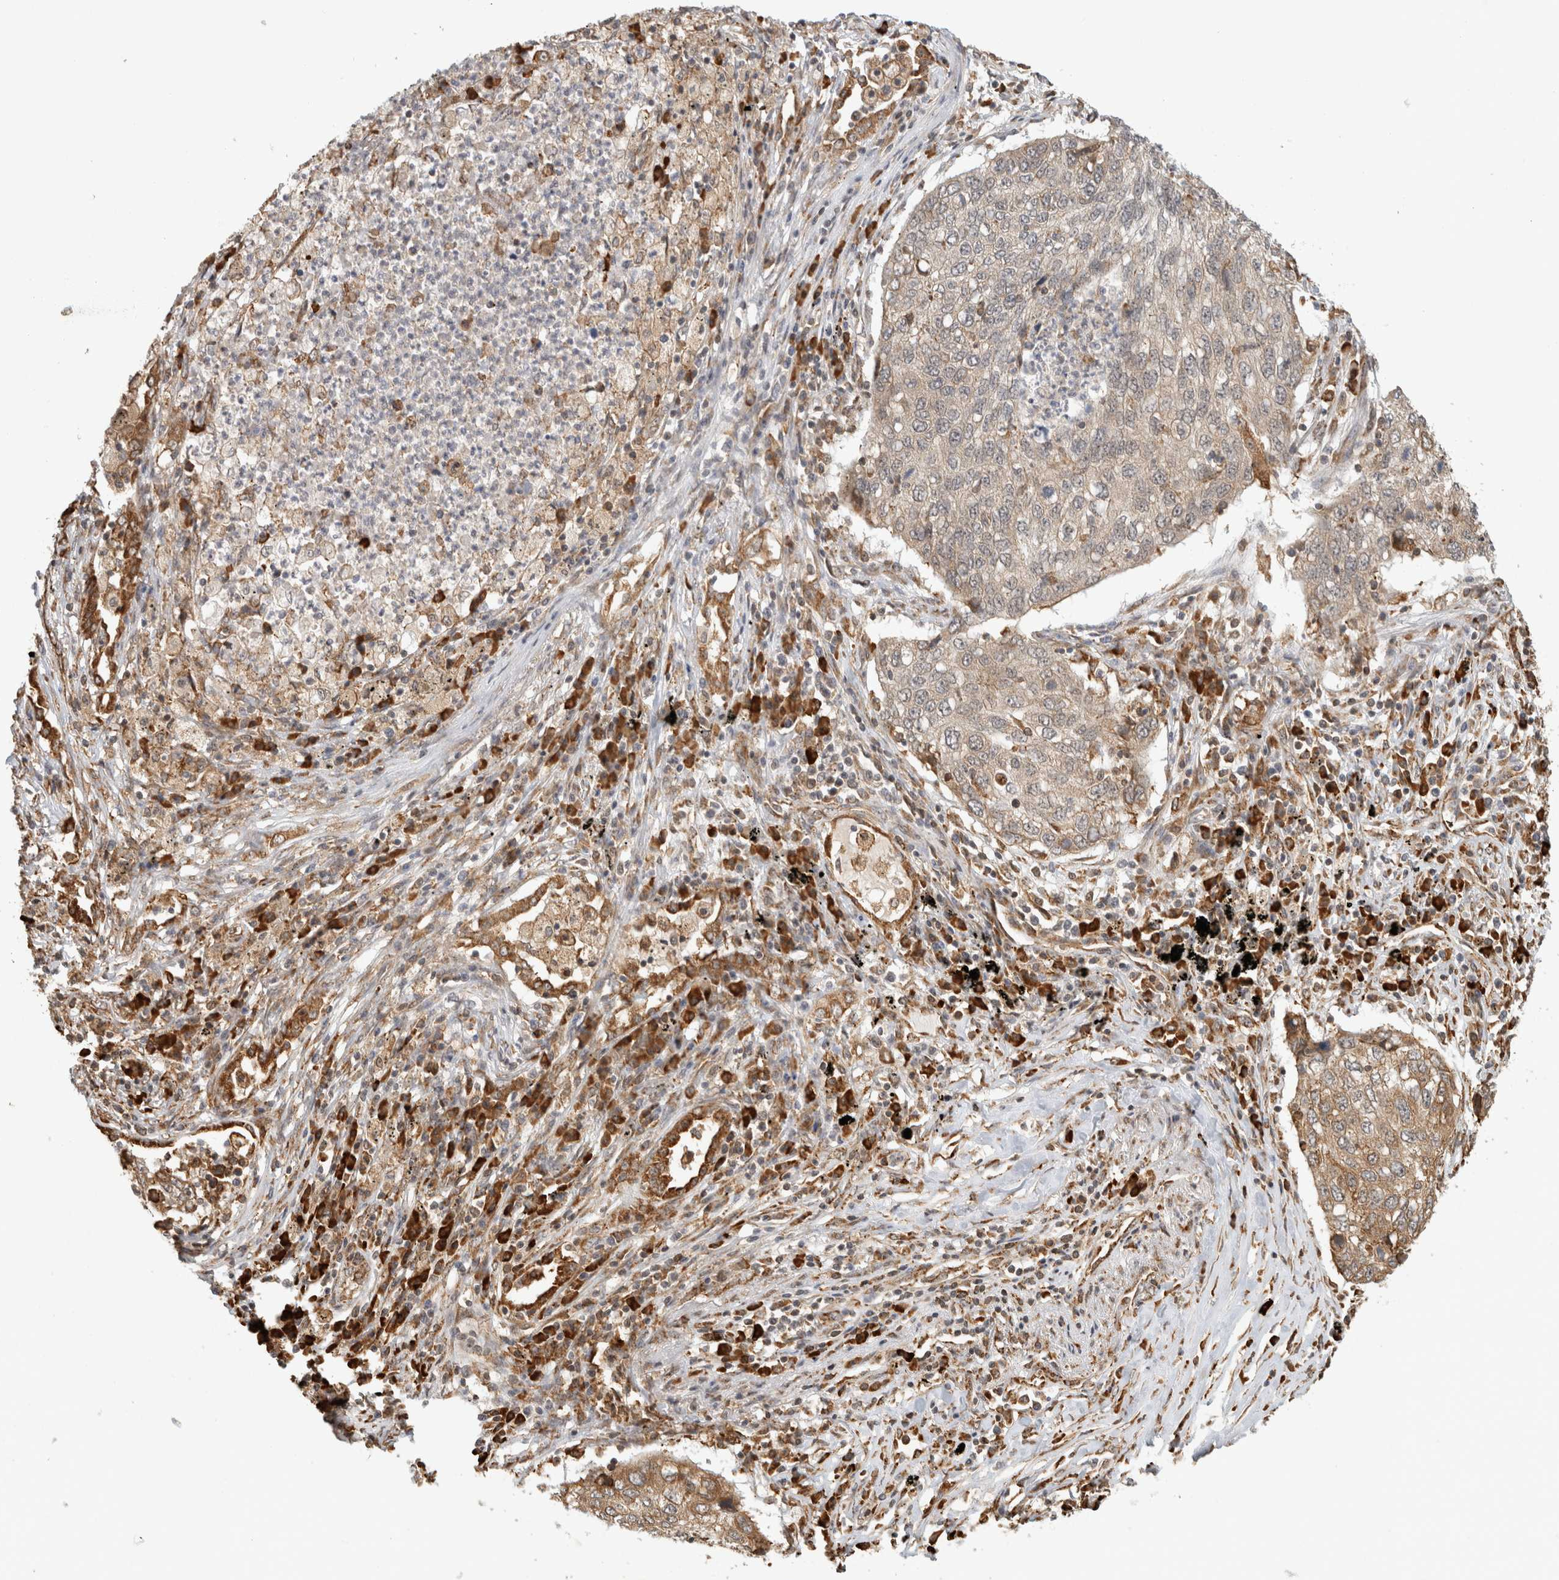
{"staining": {"intensity": "weak", "quantity": "25%-75%", "location": "cytoplasmic/membranous"}, "tissue": "lung cancer", "cell_type": "Tumor cells", "image_type": "cancer", "snomed": [{"axis": "morphology", "description": "Squamous cell carcinoma, NOS"}, {"axis": "topography", "description": "Lung"}], "caption": "There is low levels of weak cytoplasmic/membranous positivity in tumor cells of lung squamous cell carcinoma, as demonstrated by immunohistochemical staining (brown color).", "gene": "MS4A7", "patient": {"sex": "female", "age": 63}}